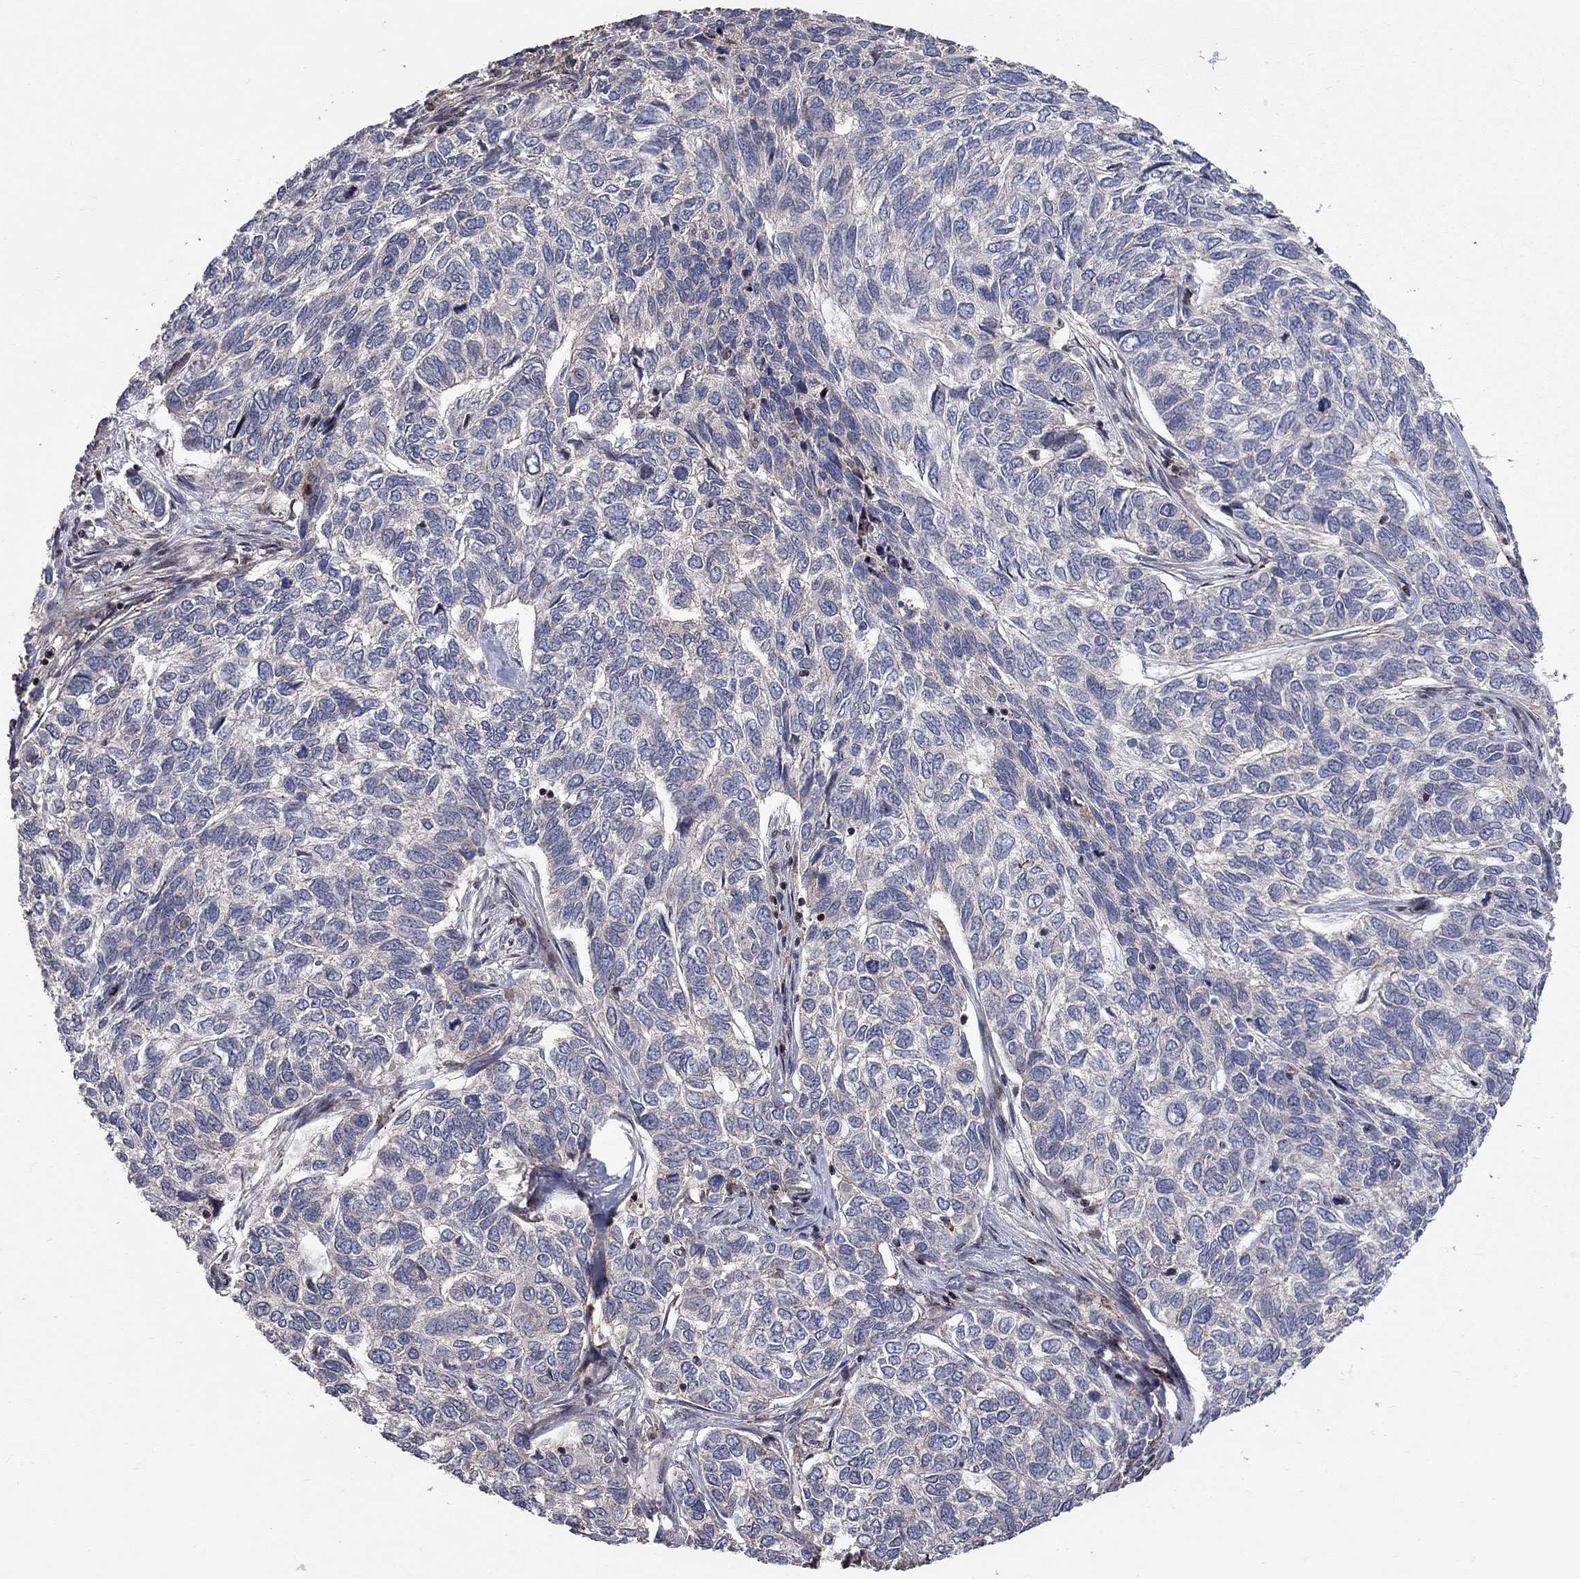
{"staining": {"intensity": "weak", "quantity": "<25%", "location": "cytoplasmic/membranous"}, "tissue": "skin cancer", "cell_type": "Tumor cells", "image_type": "cancer", "snomed": [{"axis": "morphology", "description": "Basal cell carcinoma"}, {"axis": "topography", "description": "Skin"}], "caption": "Image shows no significant protein positivity in tumor cells of skin cancer. (DAB immunohistochemistry with hematoxylin counter stain).", "gene": "ERN2", "patient": {"sex": "female", "age": 65}}